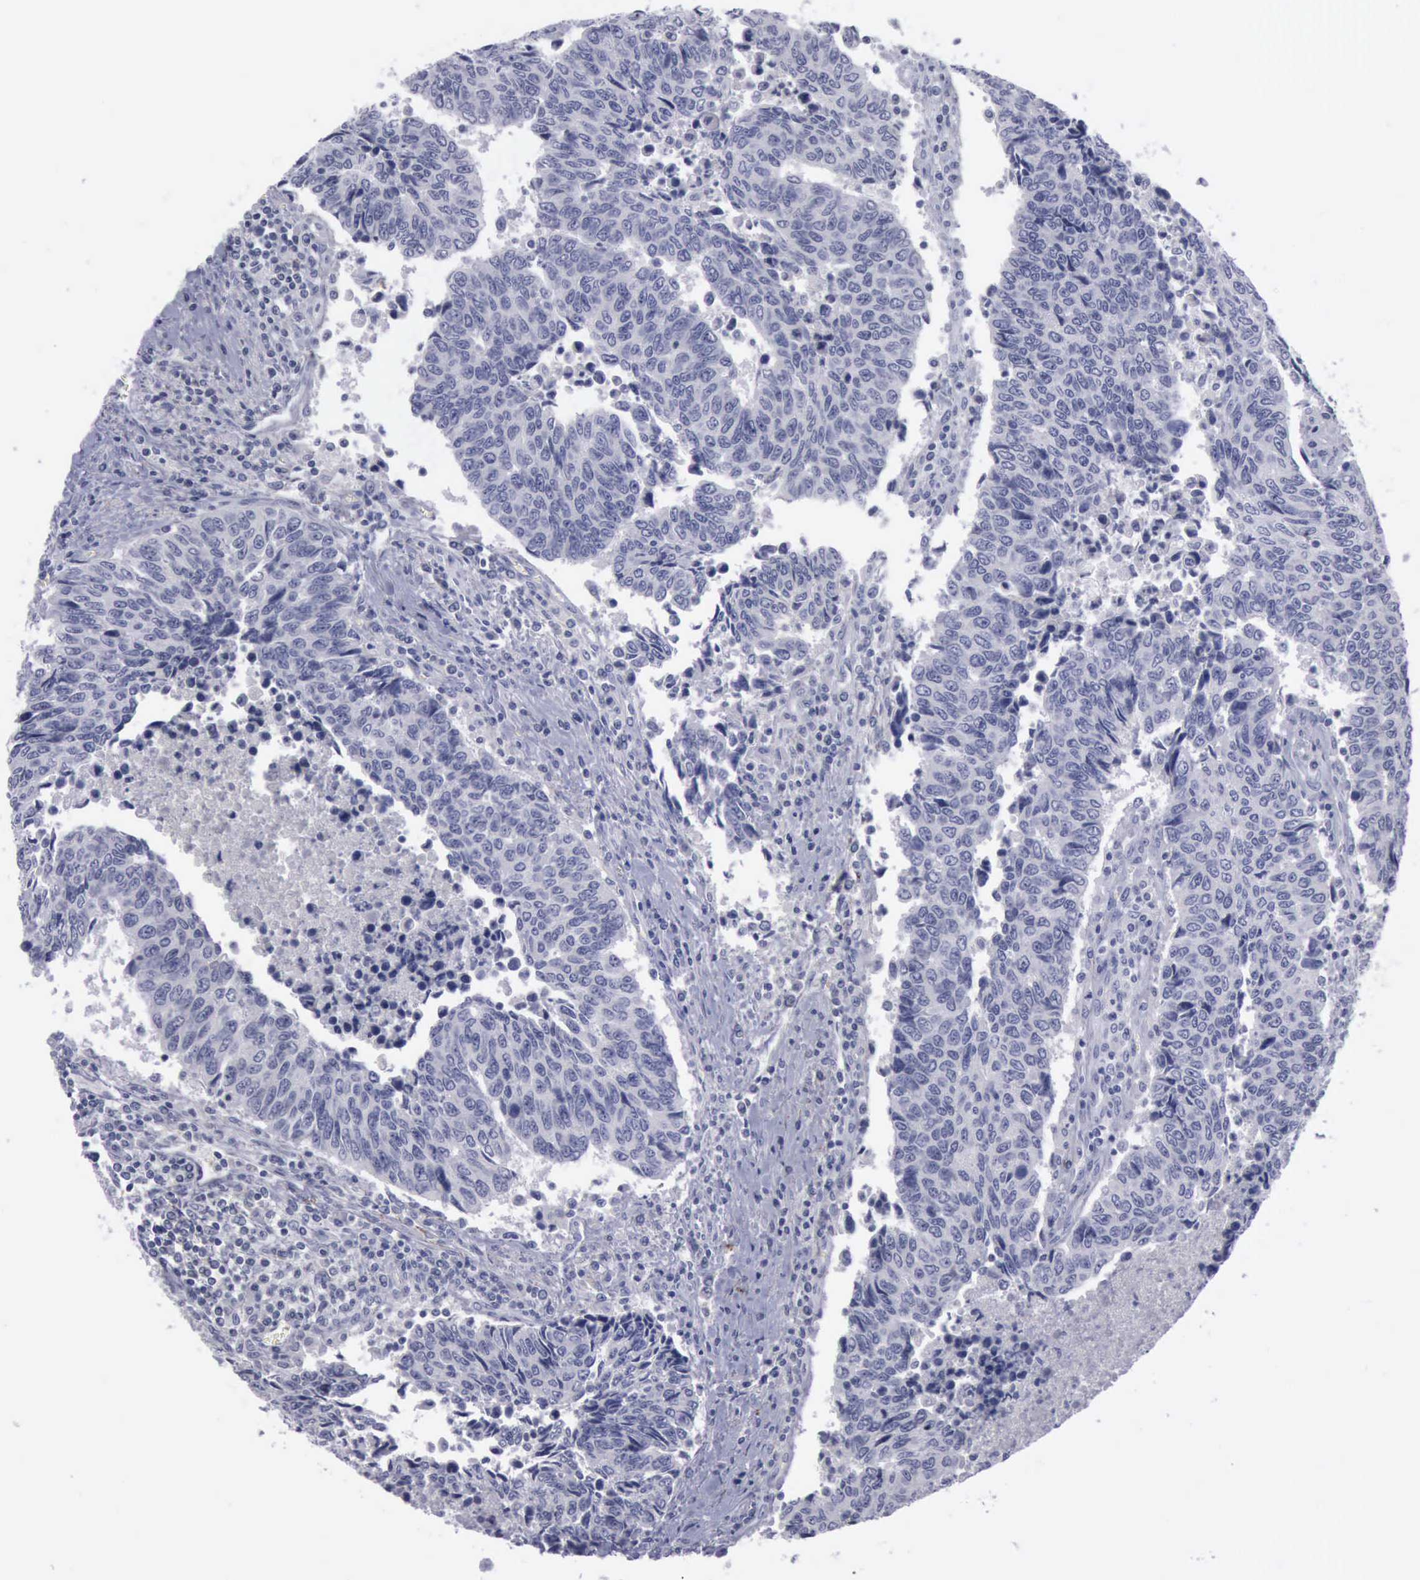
{"staining": {"intensity": "negative", "quantity": "none", "location": "none"}, "tissue": "urothelial cancer", "cell_type": "Tumor cells", "image_type": "cancer", "snomed": [{"axis": "morphology", "description": "Urothelial carcinoma, High grade"}, {"axis": "topography", "description": "Urinary bladder"}], "caption": "The immunohistochemistry photomicrograph has no significant expression in tumor cells of urothelial cancer tissue.", "gene": "CDH2", "patient": {"sex": "male", "age": 86}}